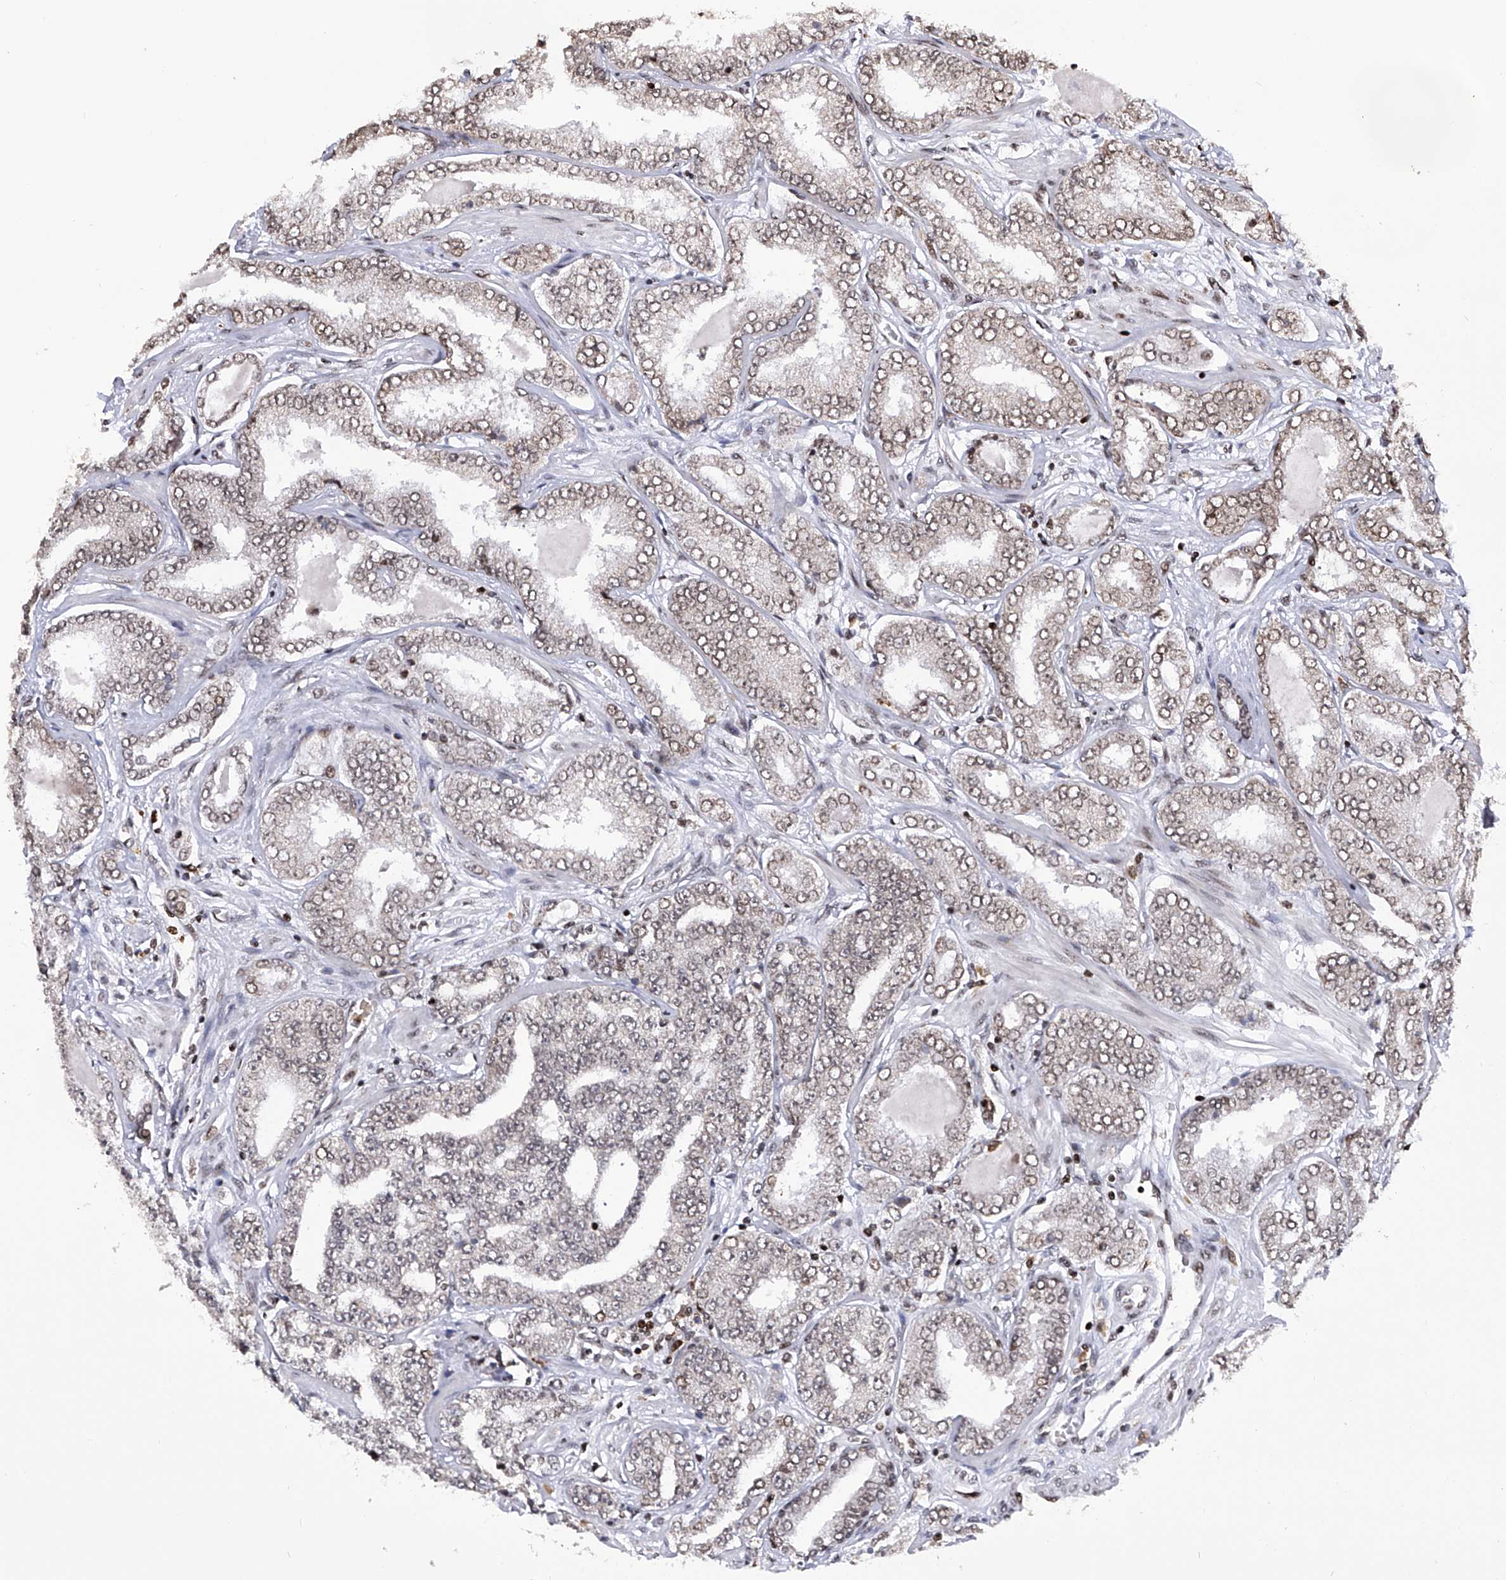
{"staining": {"intensity": "weak", "quantity": ">75%", "location": "nuclear"}, "tissue": "prostate cancer", "cell_type": "Tumor cells", "image_type": "cancer", "snomed": [{"axis": "morphology", "description": "Adenocarcinoma, High grade"}, {"axis": "topography", "description": "Prostate"}], "caption": "Tumor cells reveal low levels of weak nuclear staining in about >75% of cells in prostate high-grade adenocarcinoma.", "gene": "PAK1IP1", "patient": {"sex": "male", "age": 71}}